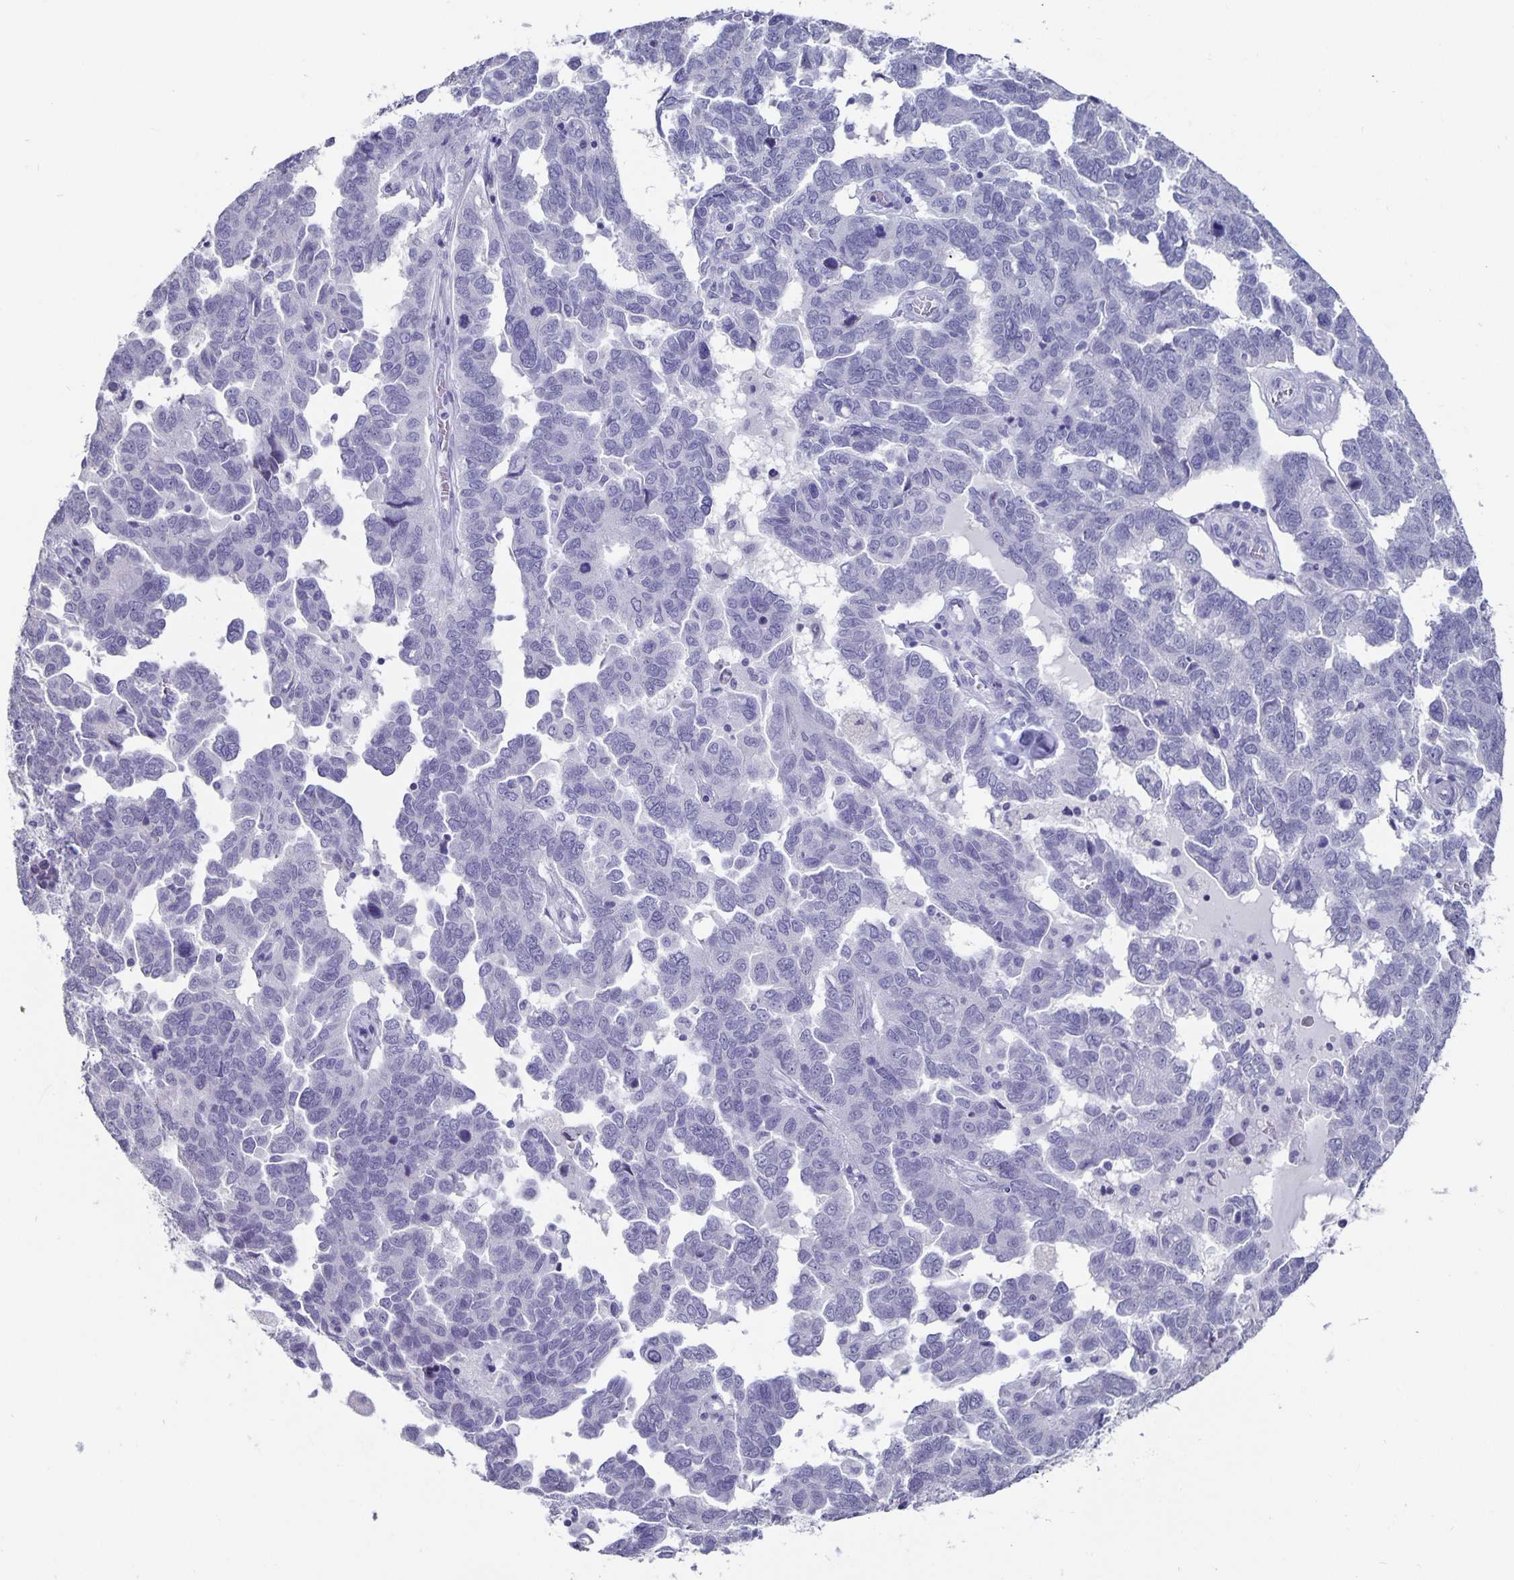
{"staining": {"intensity": "negative", "quantity": "none", "location": "none"}, "tissue": "ovarian cancer", "cell_type": "Tumor cells", "image_type": "cancer", "snomed": [{"axis": "morphology", "description": "Cystadenocarcinoma, serous, NOS"}, {"axis": "topography", "description": "Ovary"}], "caption": "There is no significant positivity in tumor cells of serous cystadenocarcinoma (ovarian). (Stains: DAB IHC with hematoxylin counter stain, Microscopy: brightfield microscopy at high magnification).", "gene": "OLIG2", "patient": {"sex": "female", "age": 64}}